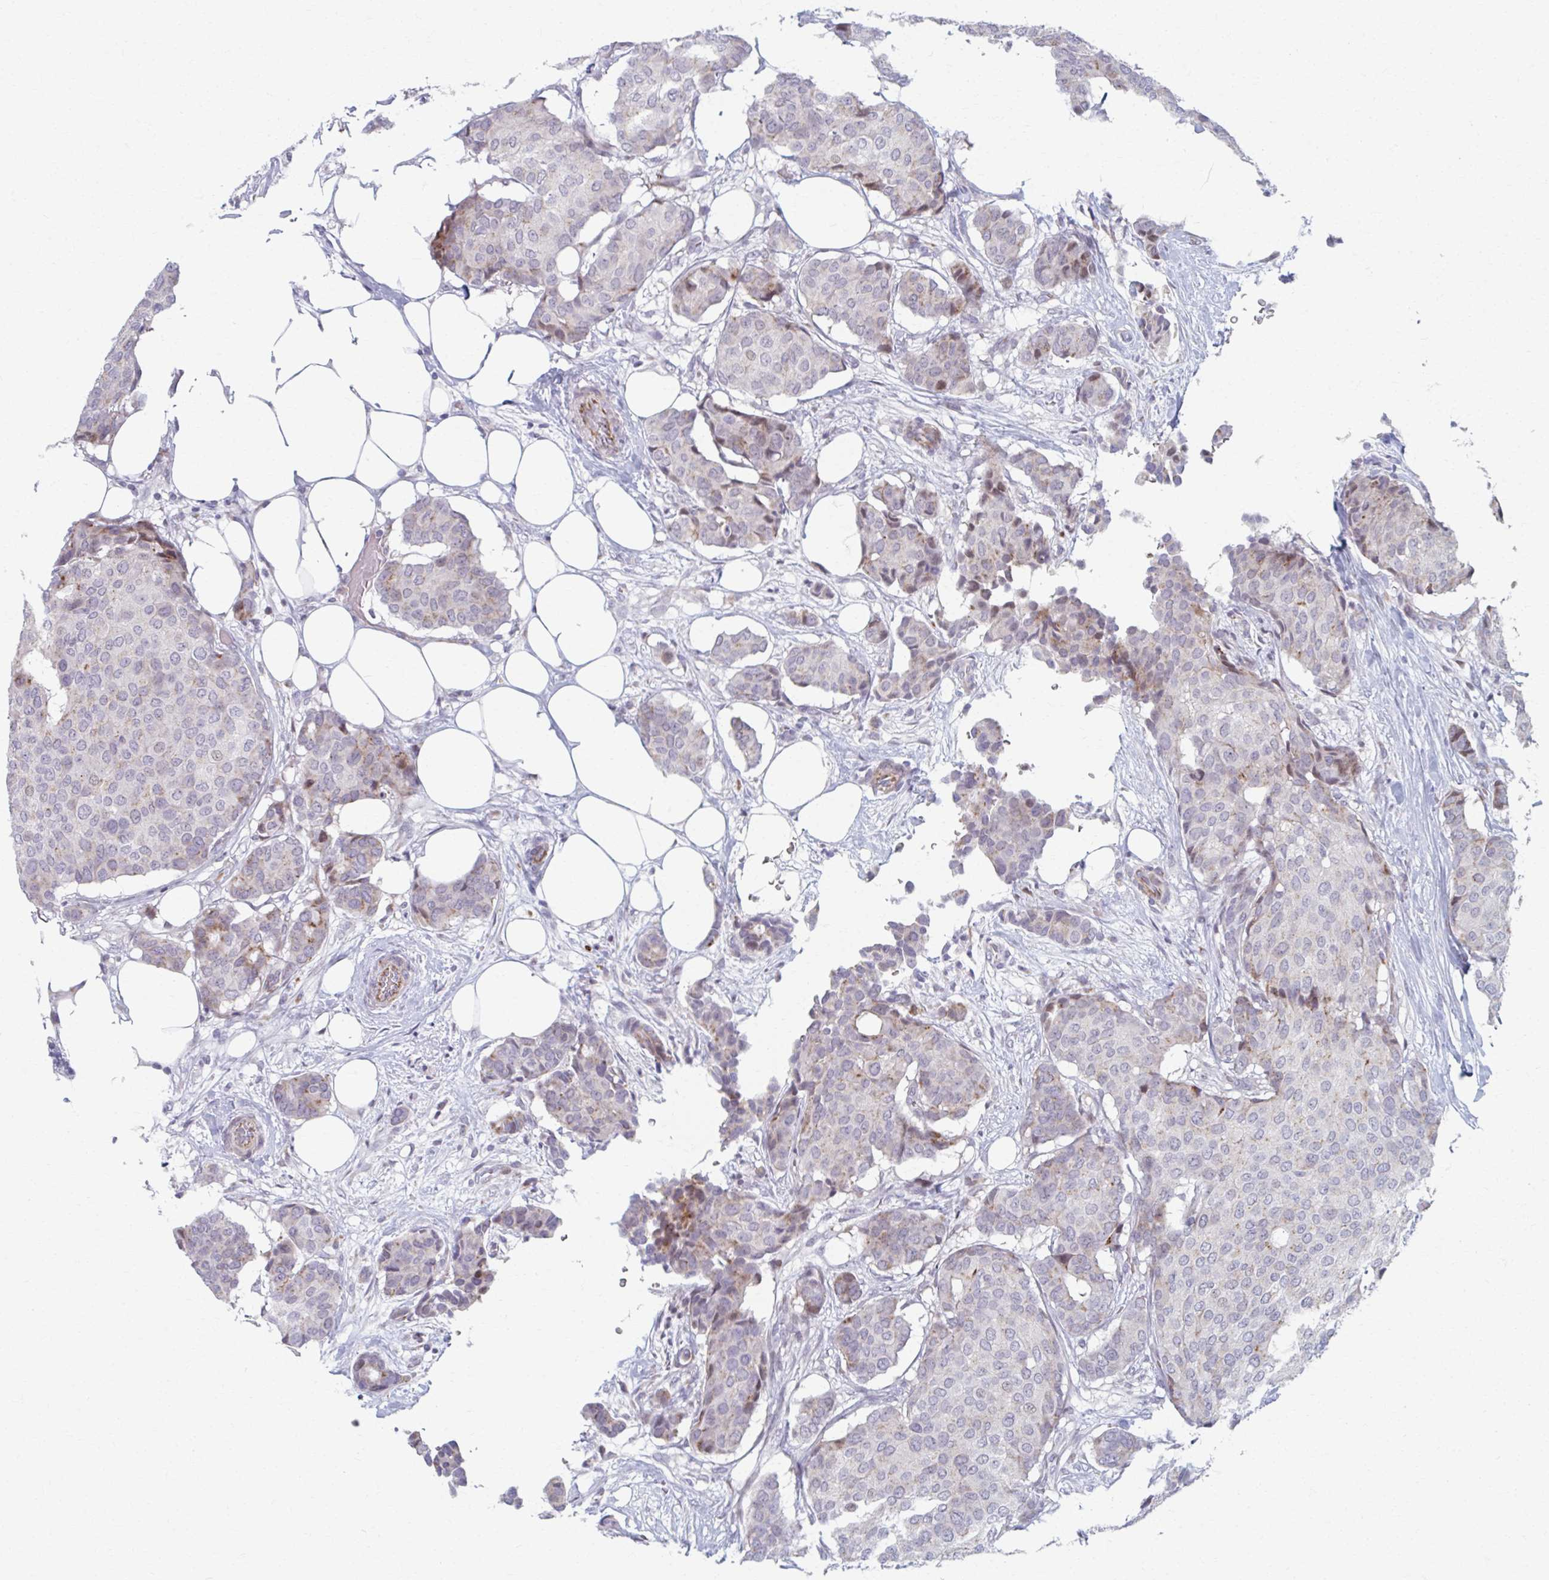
{"staining": {"intensity": "moderate", "quantity": "<25%", "location": "cytoplasmic/membranous"}, "tissue": "breast cancer", "cell_type": "Tumor cells", "image_type": "cancer", "snomed": [{"axis": "morphology", "description": "Duct carcinoma"}, {"axis": "topography", "description": "Breast"}], "caption": "High-power microscopy captured an IHC micrograph of breast cancer (invasive ductal carcinoma), revealing moderate cytoplasmic/membranous expression in approximately <25% of tumor cells.", "gene": "ABHD16B", "patient": {"sex": "female", "age": 75}}